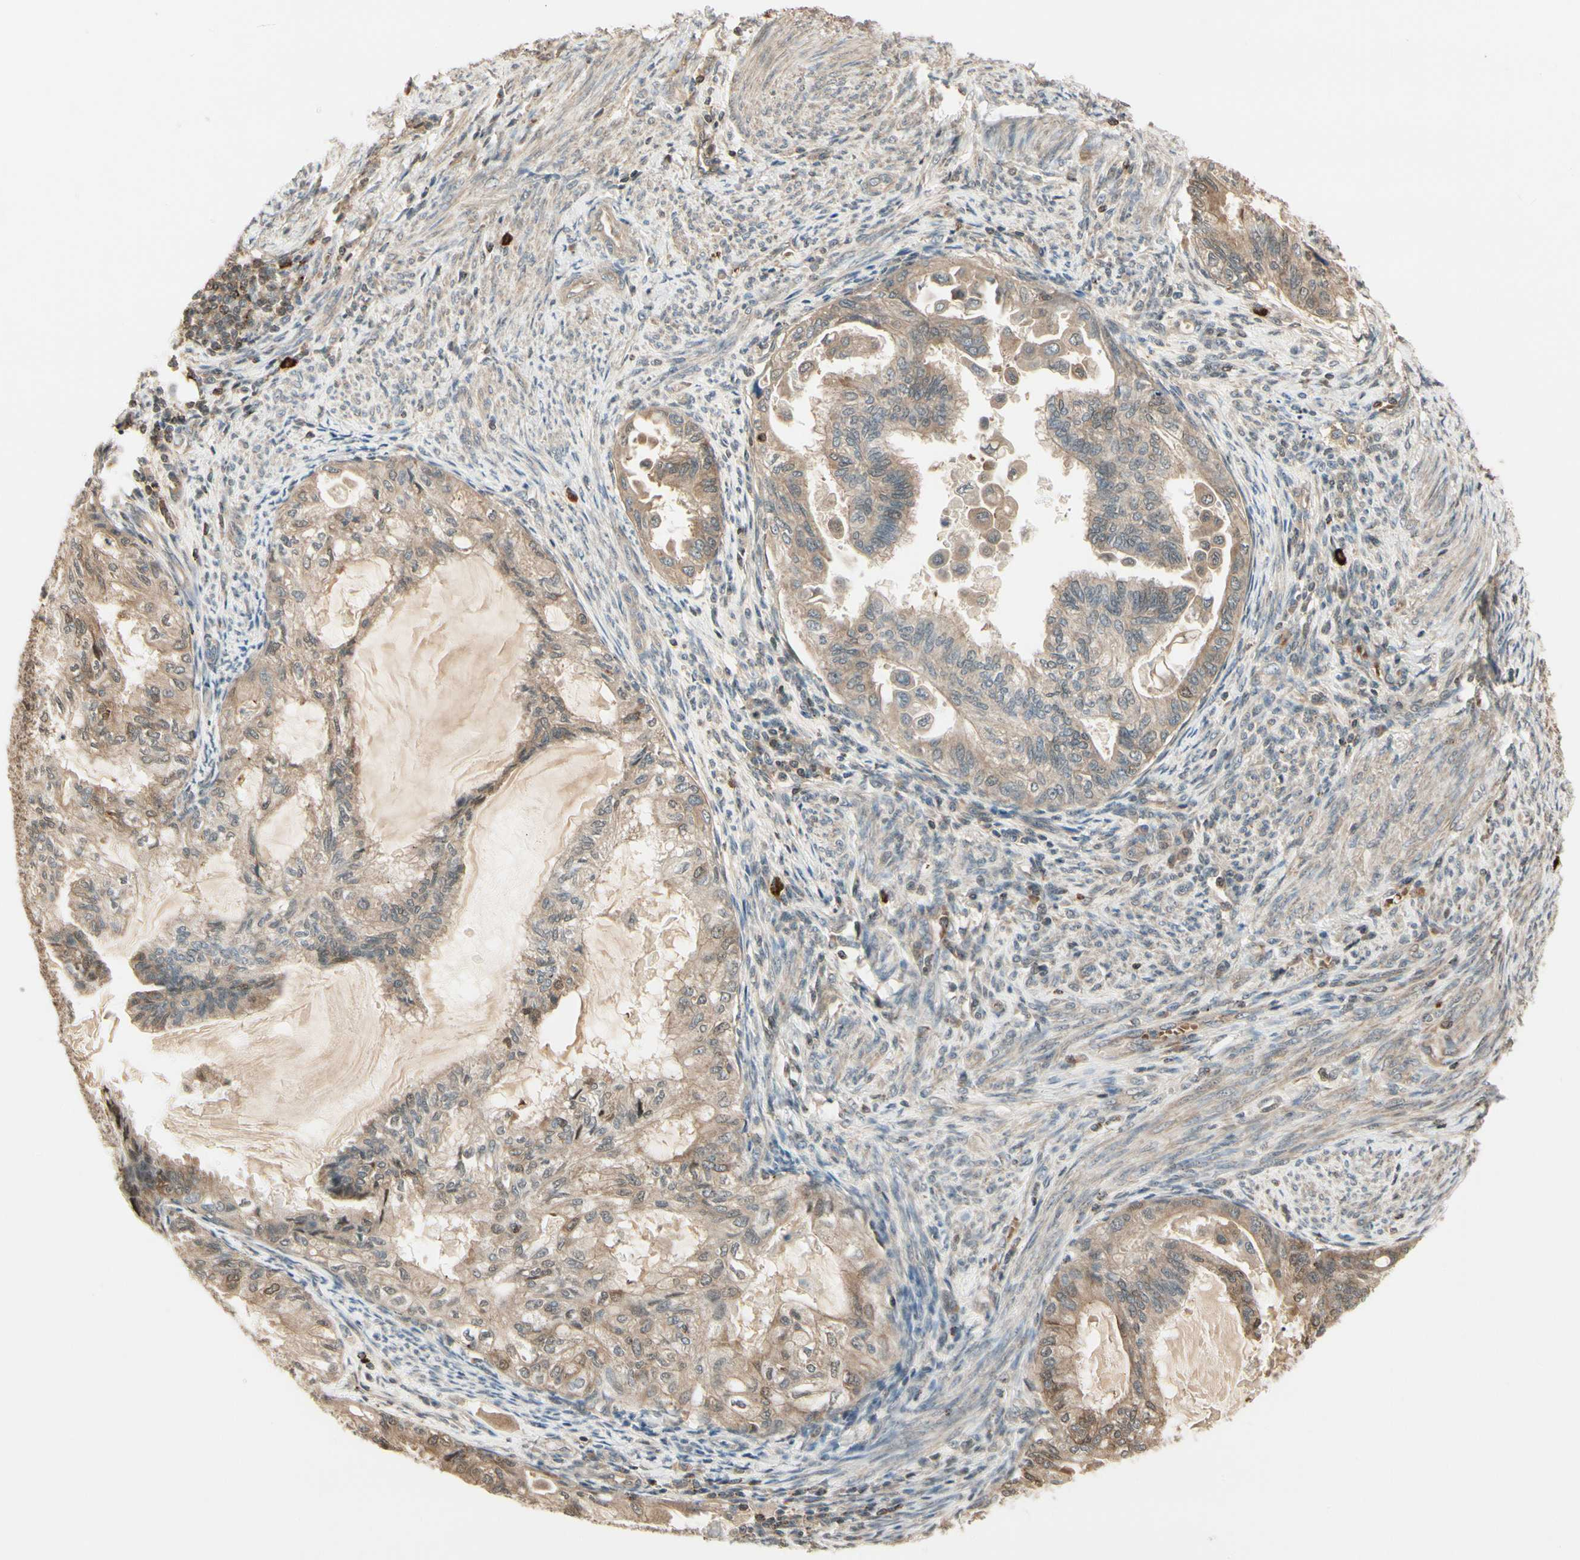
{"staining": {"intensity": "moderate", "quantity": ">75%", "location": "cytoplasmic/membranous"}, "tissue": "cervical cancer", "cell_type": "Tumor cells", "image_type": "cancer", "snomed": [{"axis": "morphology", "description": "Normal tissue, NOS"}, {"axis": "morphology", "description": "Adenocarcinoma, NOS"}, {"axis": "topography", "description": "Cervix"}, {"axis": "topography", "description": "Endometrium"}], "caption": "Cervical cancer stained with DAB (3,3'-diaminobenzidine) immunohistochemistry displays medium levels of moderate cytoplasmic/membranous positivity in approximately >75% of tumor cells.", "gene": "EVC", "patient": {"sex": "female", "age": 86}}